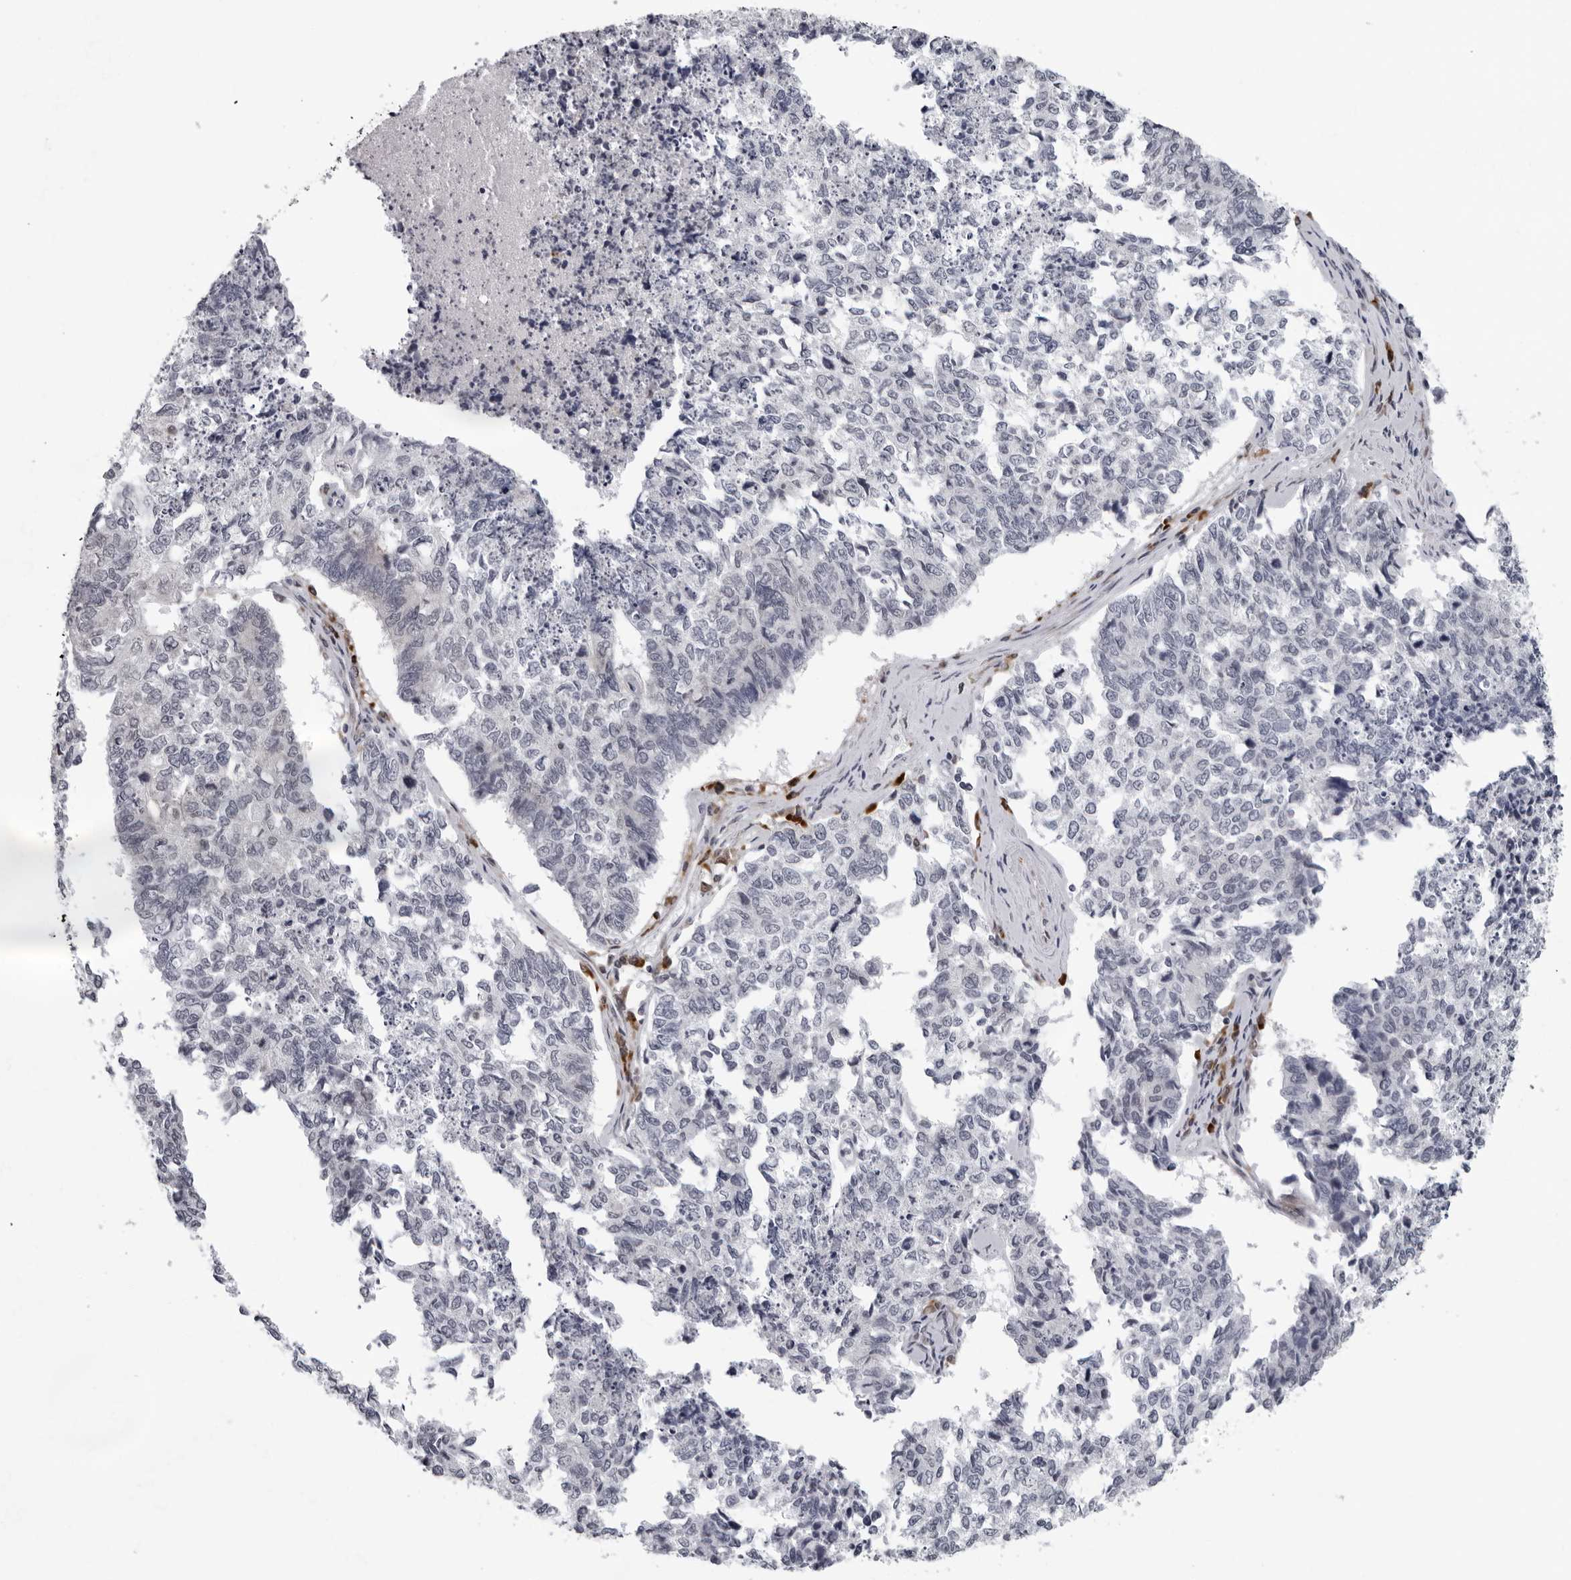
{"staining": {"intensity": "negative", "quantity": "none", "location": "none"}, "tissue": "cervical cancer", "cell_type": "Tumor cells", "image_type": "cancer", "snomed": [{"axis": "morphology", "description": "Squamous cell carcinoma, NOS"}, {"axis": "topography", "description": "Cervix"}], "caption": "Tumor cells show no significant protein expression in cervical squamous cell carcinoma. Brightfield microscopy of IHC stained with DAB (3,3'-diaminobenzidine) (brown) and hematoxylin (blue), captured at high magnification.", "gene": "PIP4K2C", "patient": {"sex": "female", "age": 63}}